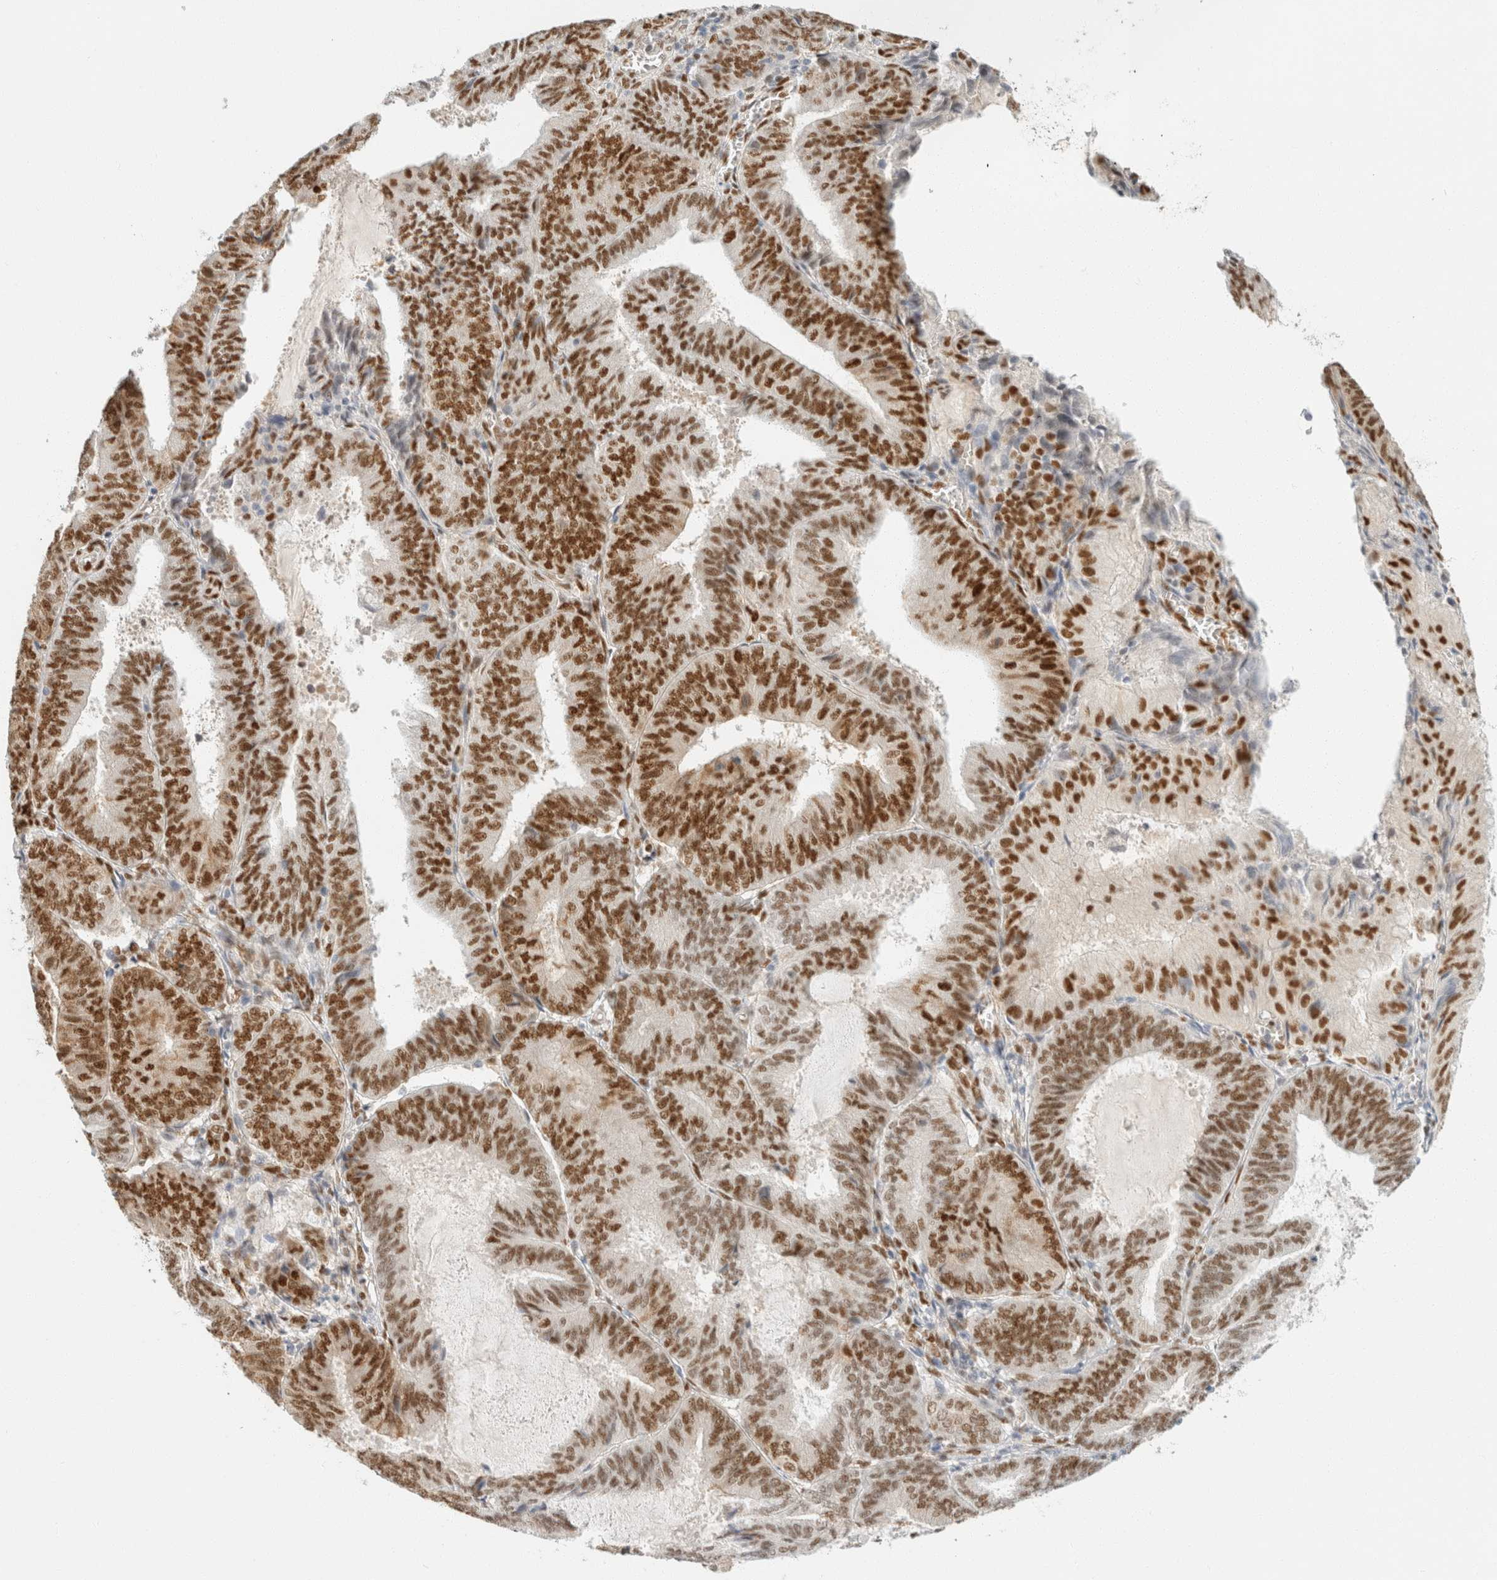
{"staining": {"intensity": "strong", "quantity": ">75%", "location": "nuclear"}, "tissue": "endometrial cancer", "cell_type": "Tumor cells", "image_type": "cancer", "snomed": [{"axis": "morphology", "description": "Adenocarcinoma, NOS"}, {"axis": "topography", "description": "Endometrium"}], "caption": "Immunohistochemical staining of human endometrial cancer shows high levels of strong nuclear positivity in approximately >75% of tumor cells.", "gene": "ZNF768", "patient": {"sex": "female", "age": 81}}